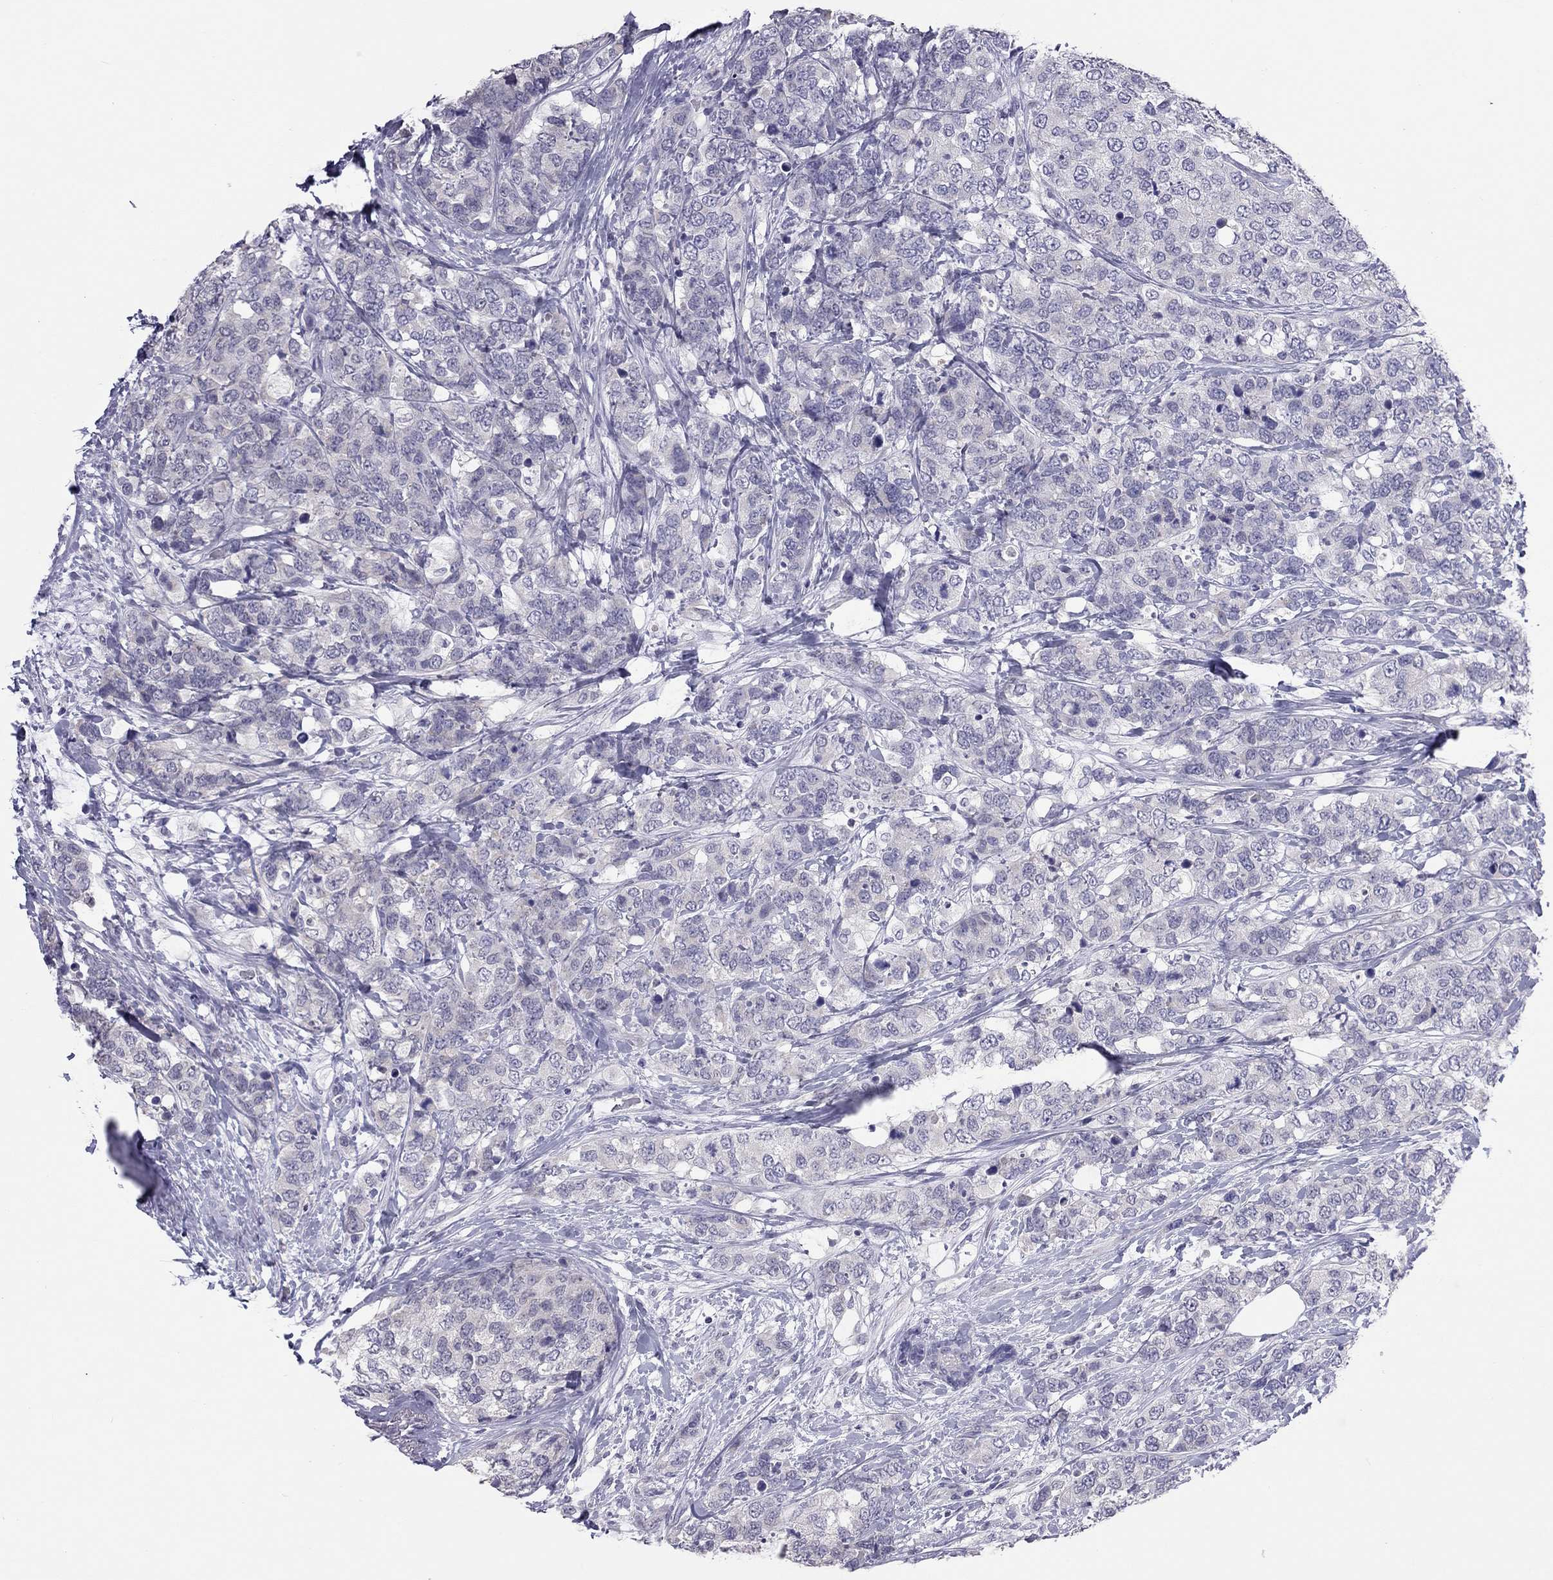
{"staining": {"intensity": "negative", "quantity": "none", "location": "none"}, "tissue": "breast cancer", "cell_type": "Tumor cells", "image_type": "cancer", "snomed": [{"axis": "morphology", "description": "Lobular carcinoma"}, {"axis": "topography", "description": "Breast"}], "caption": "High magnification brightfield microscopy of breast cancer (lobular carcinoma) stained with DAB (3,3'-diaminobenzidine) (brown) and counterstained with hematoxylin (blue): tumor cells show no significant positivity.", "gene": "PPP1R3A", "patient": {"sex": "female", "age": 59}}